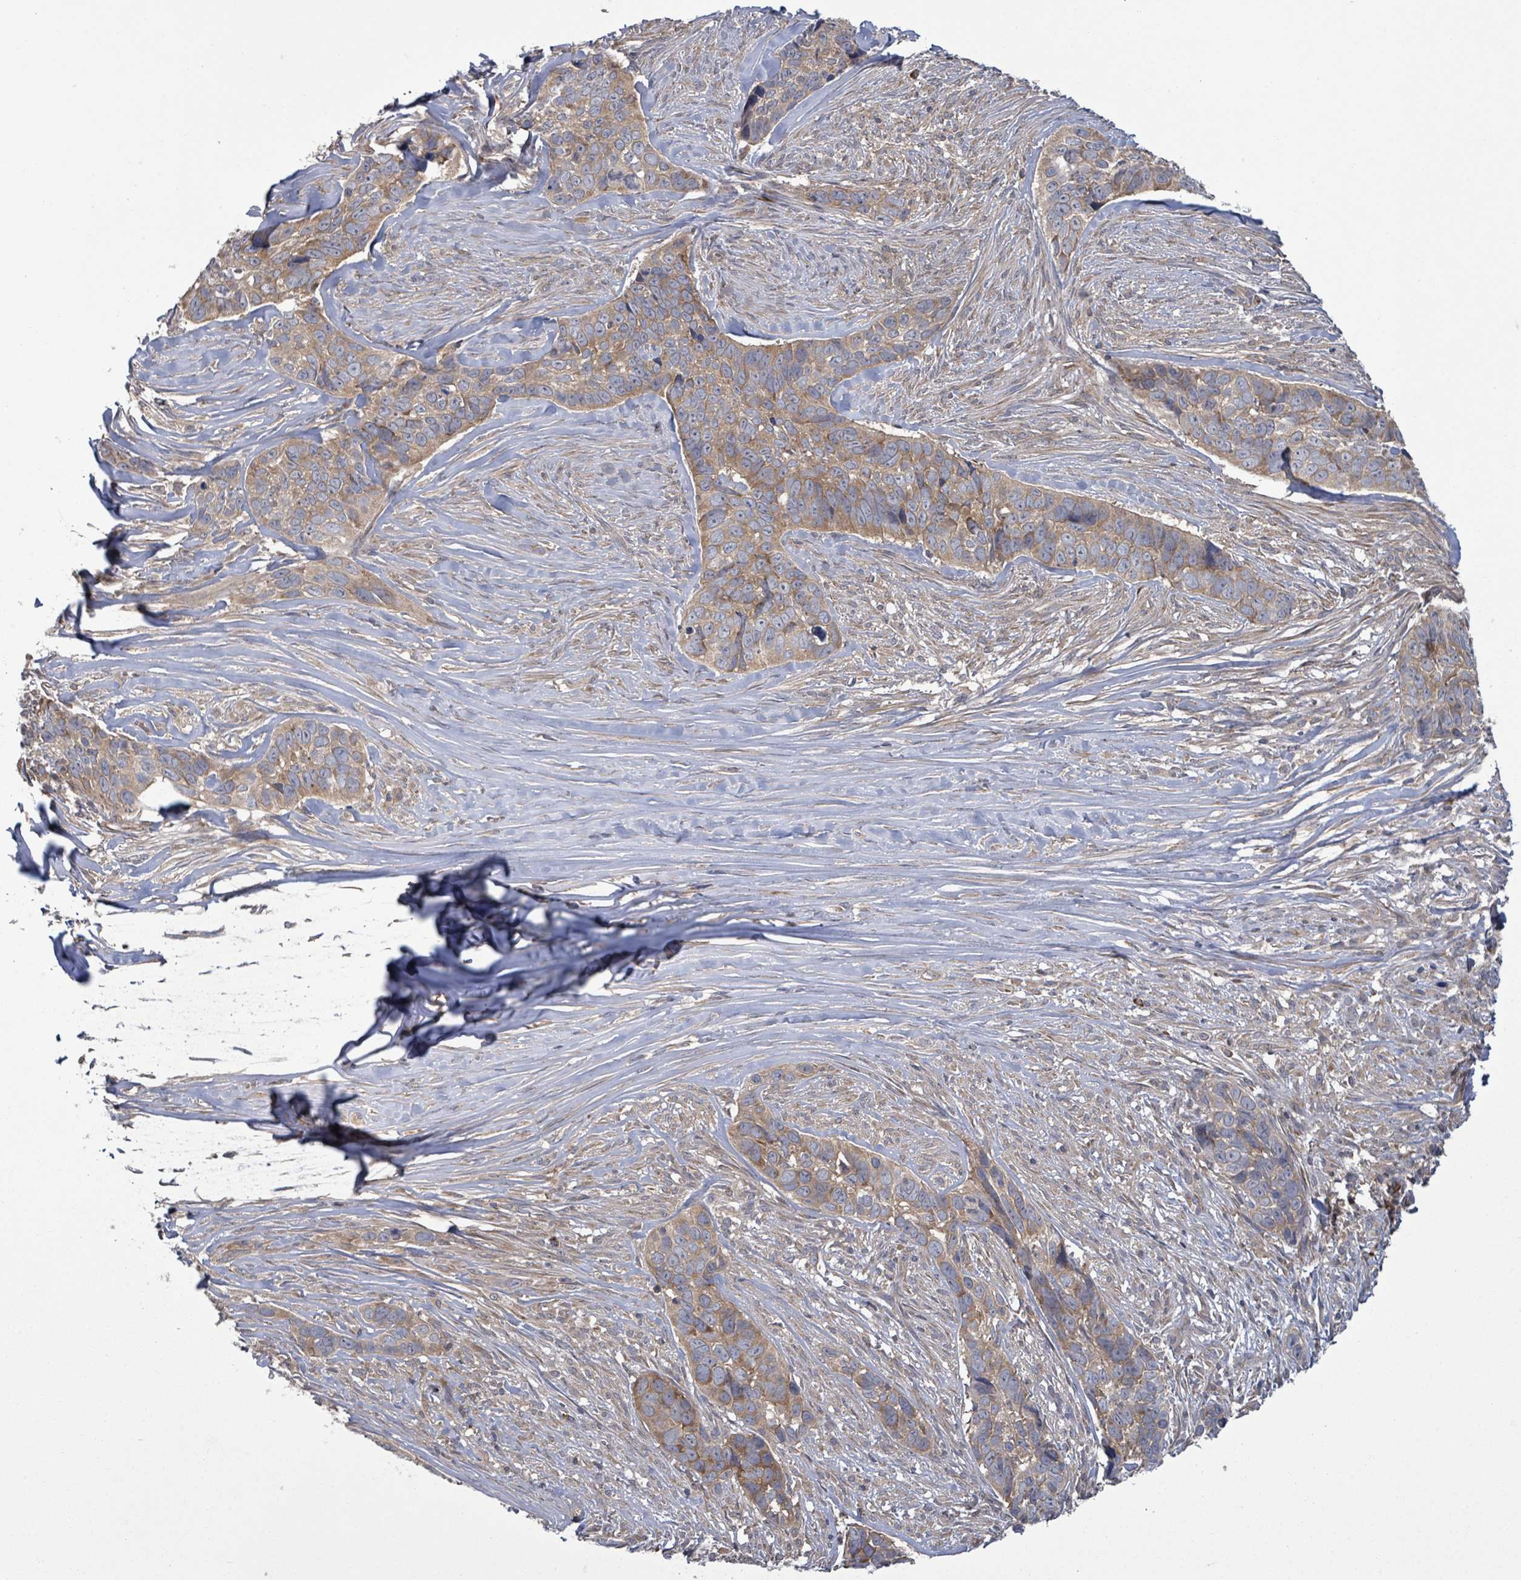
{"staining": {"intensity": "moderate", "quantity": ">75%", "location": "cytoplasmic/membranous"}, "tissue": "skin cancer", "cell_type": "Tumor cells", "image_type": "cancer", "snomed": [{"axis": "morphology", "description": "Basal cell carcinoma"}, {"axis": "topography", "description": "Skin"}], "caption": "Protein staining of skin cancer (basal cell carcinoma) tissue demonstrates moderate cytoplasmic/membranous staining in about >75% of tumor cells.", "gene": "SERPINE3", "patient": {"sex": "female", "age": 82}}